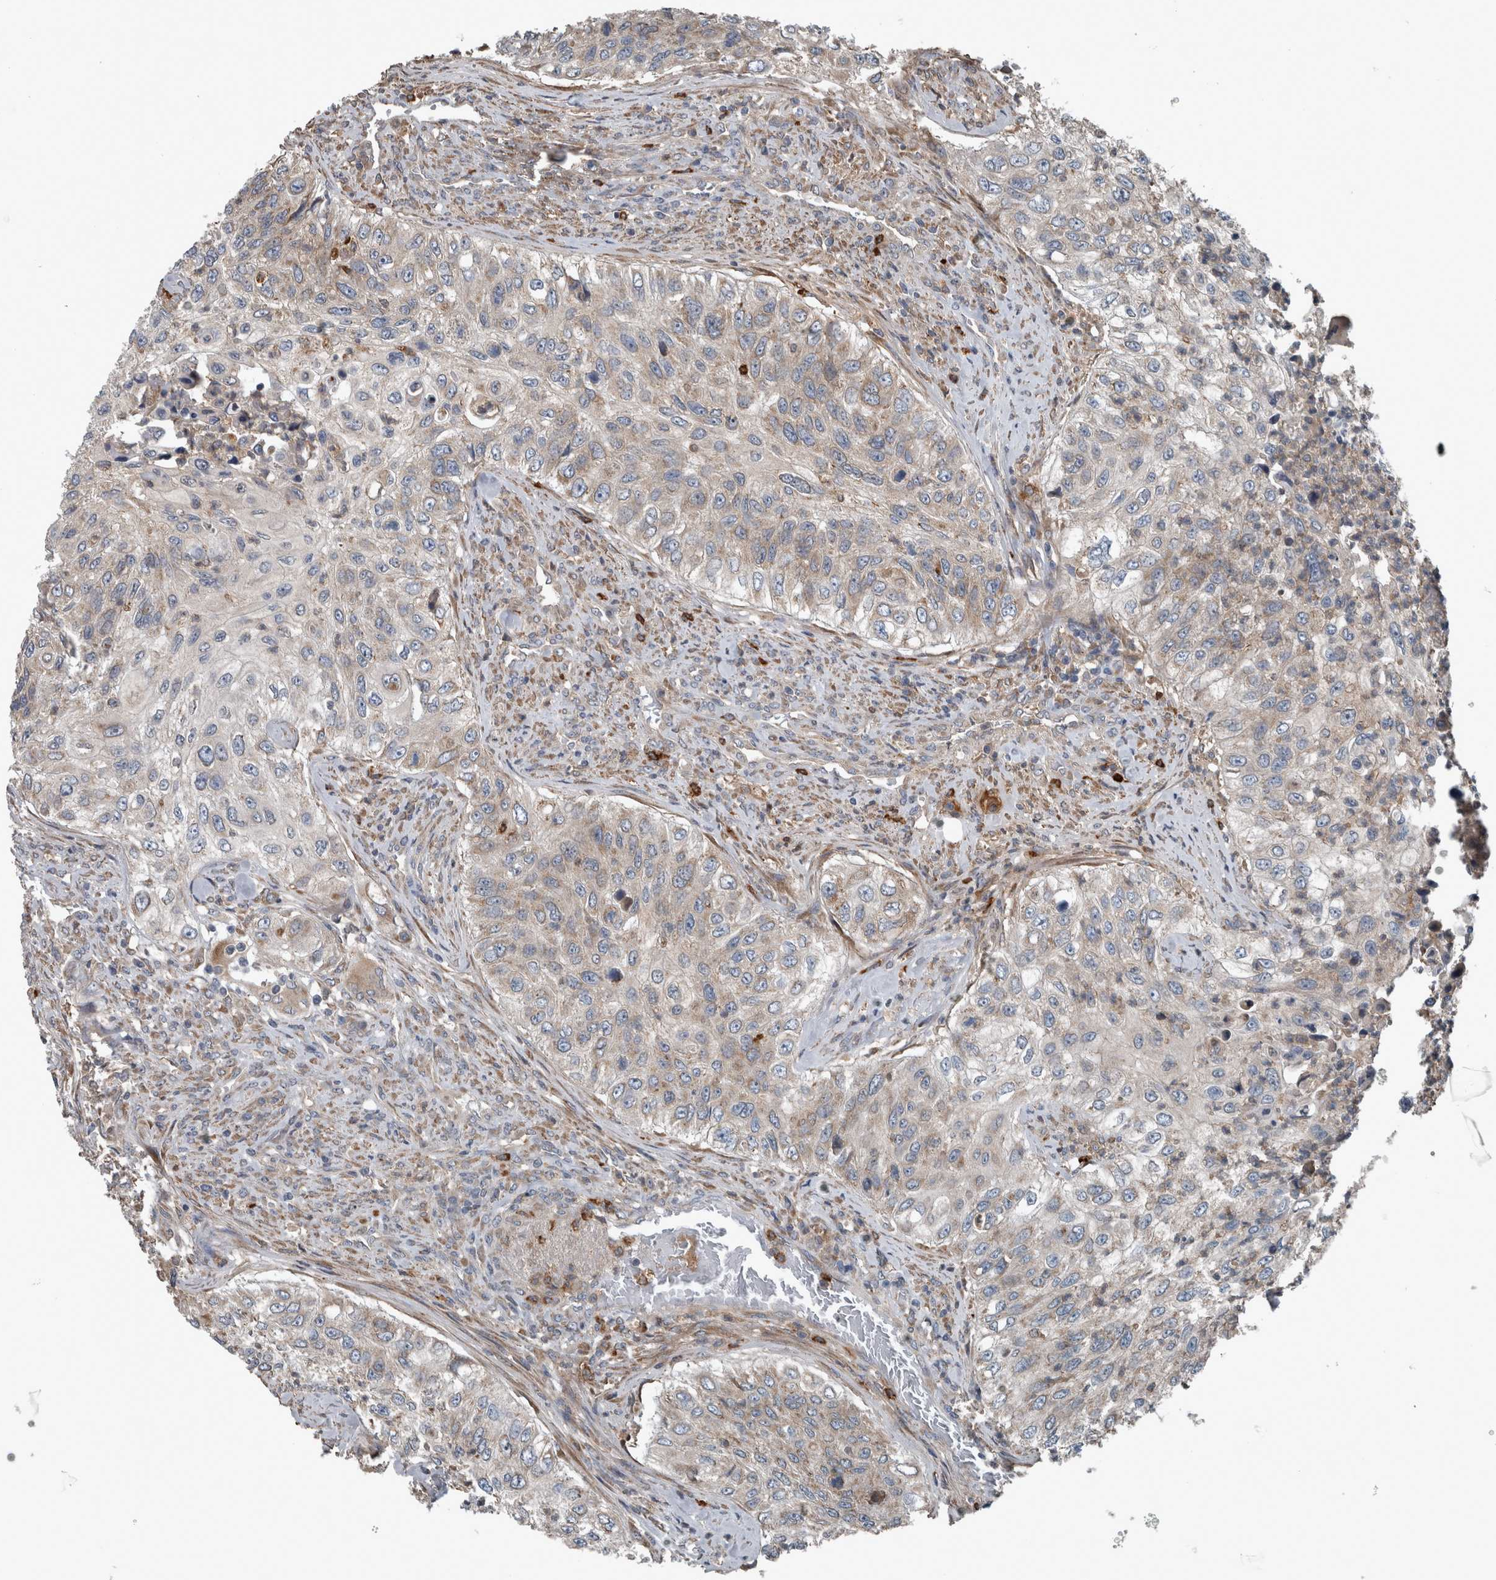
{"staining": {"intensity": "weak", "quantity": "25%-75%", "location": "cytoplasmic/membranous"}, "tissue": "urothelial cancer", "cell_type": "Tumor cells", "image_type": "cancer", "snomed": [{"axis": "morphology", "description": "Urothelial carcinoma, High grade"}, {"axis": "topography", "description": "Urinary bladder"}], "caption": "Urothelial cancer stained with DAB (3,3'-diaminobenzidine) immunohistochemistry shows low levels of weak cytoplasmic/membranous expression in approximately 25%-75% of tumor cells.", "gene": "EXOC8", "patient": {"sex": "female", "age": 60}}